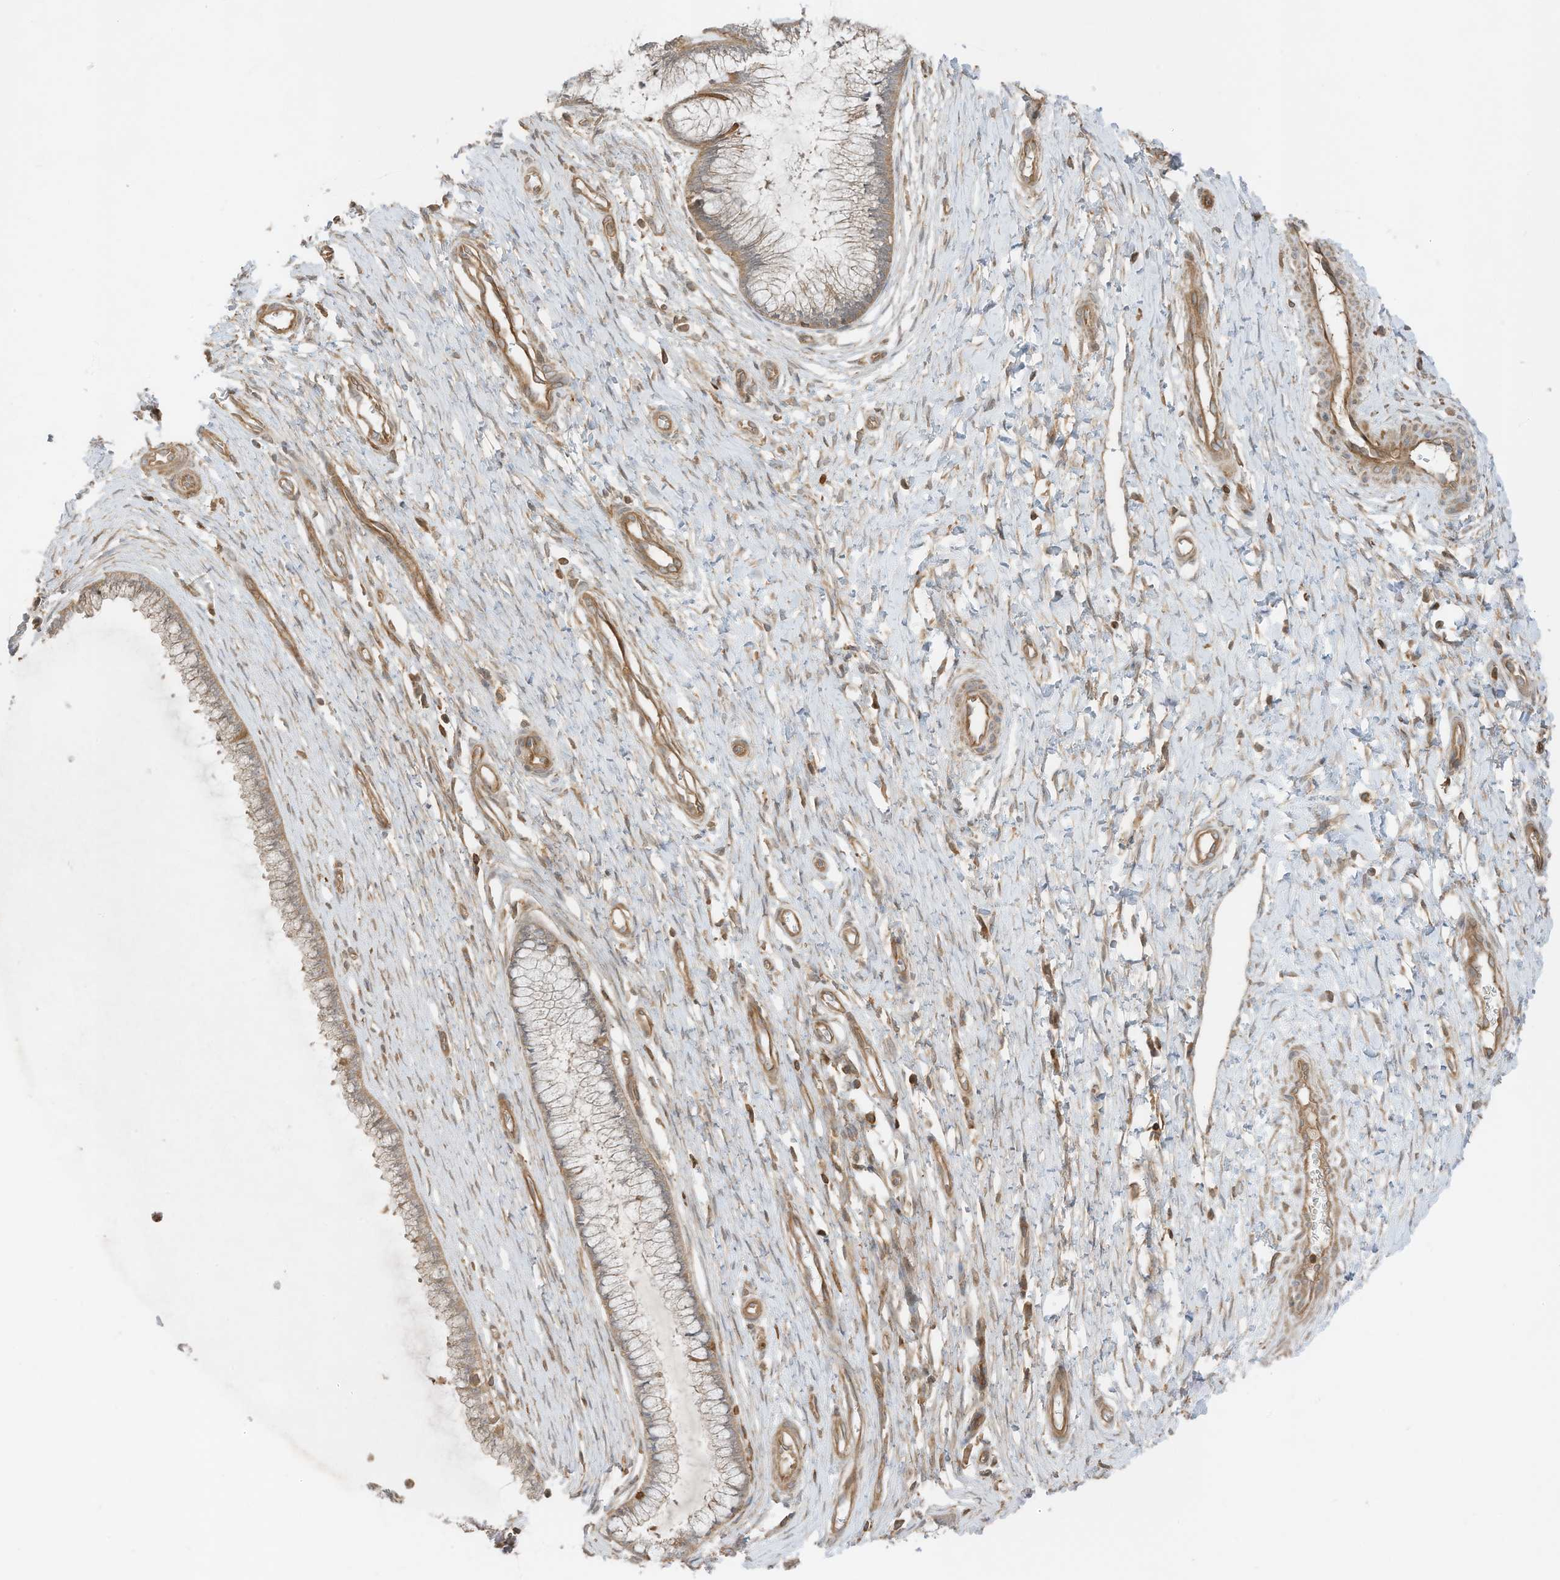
{"staining": {"intensity": "weak", "quantity": ">75%", "location": "cytoplasmic/membranous"}, "tissue": "cervix", "cell_type": "Glandular cells", "image_type": "normal", "snomed": [{"axis": "morphology", "description": "Normal tissue, NOS"}, {"axis": "topography", "description": "Cervix"}], "caption": "Immunohistochemical staining of unremarkable cervix reveals weak cytoplasmic/membranous protein staining in about >75% of glandular cells. The protein is shown in brown color, while the nuclei are stained blue.", "gene": "SLC25A12", "patient": {"sex": "female", "age": 55}}